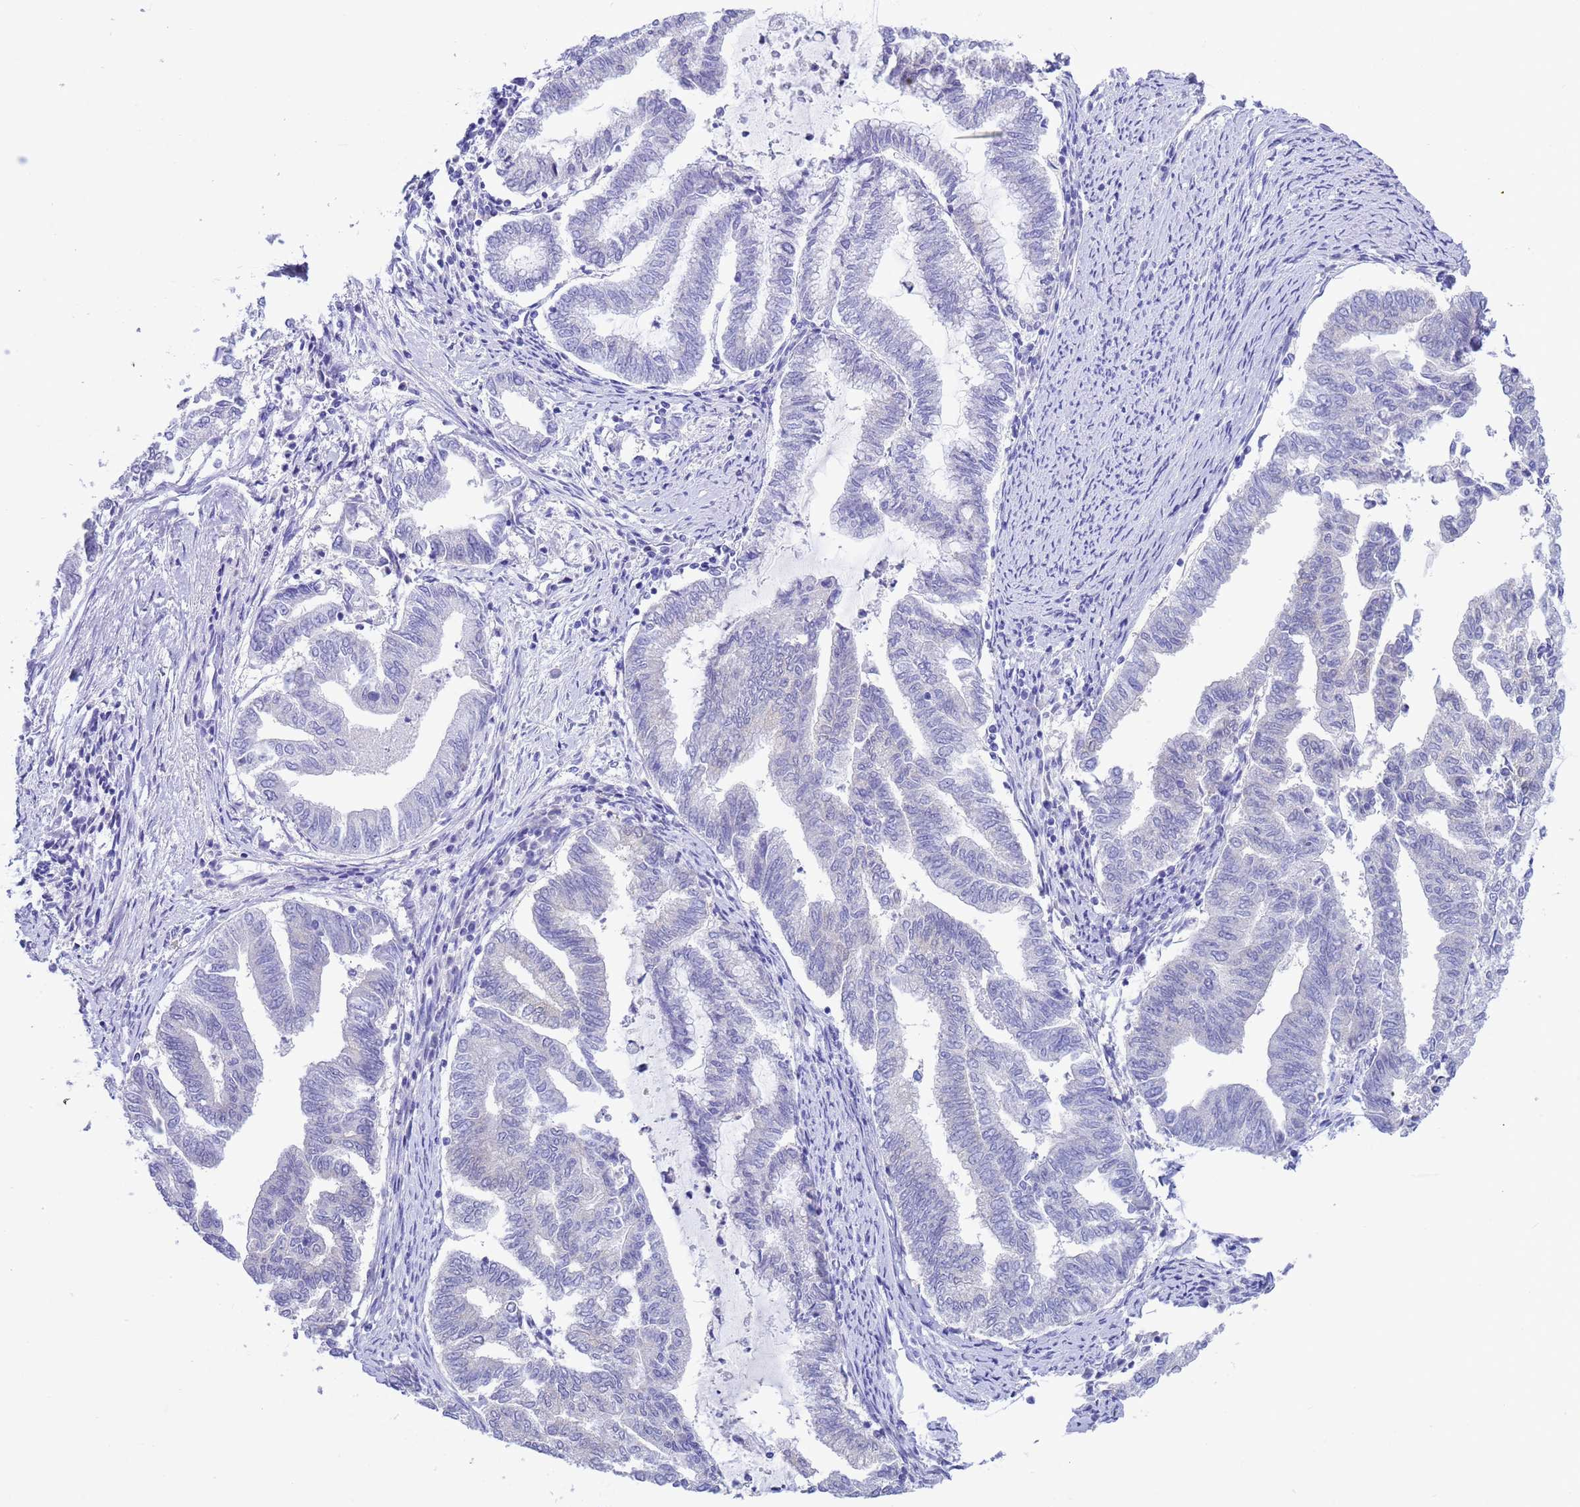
{"staining": {"intensity": "negative", "quantity": "none", "location": "none"}, "tissue": "endometrial cancer", "cell_type": "Tumor cells", "image_type": "cancer", "snomed": [{"axis": "morphology", "description": "Adenocarcinoma, NOS"}, {"axis": "topography", "description": "Endometrium"}], "caption": "The histopathology image reveals no significant expression in tumor cells of endometrial cancer (adenocarcinoma).", "gene": "GSTM1", "patient": {"sex": "female", "age": 79}}